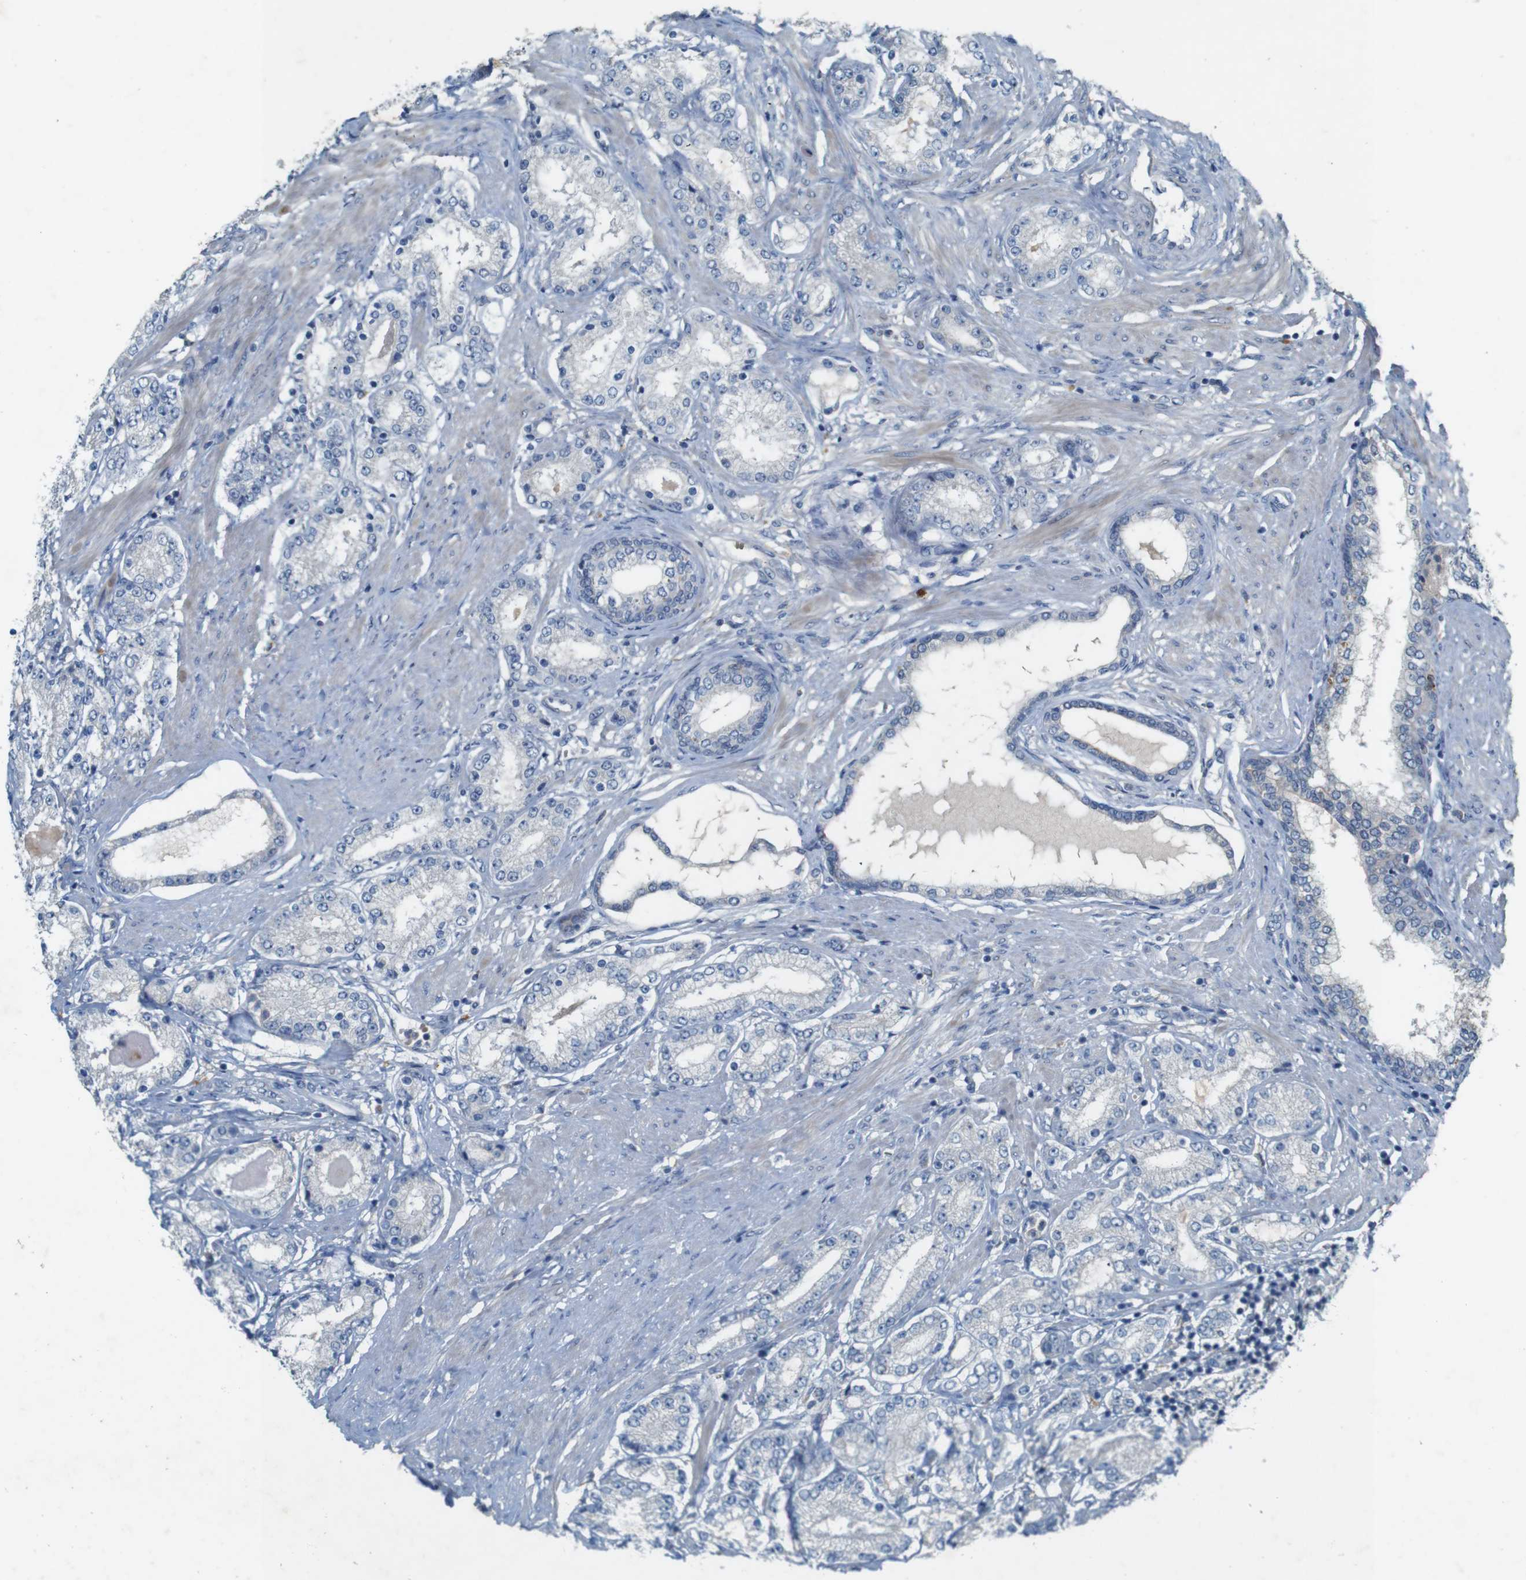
{"staining": {"intensity": "negative", "quantity": "none", "location": "none"}, "tissue": "prostate cancer", "cell_type": "Tumor cells", "image_type": "cancer", "snomed": [{"axis": "morphology", "description": "Adenocarcinoma, Low grade"}, {"axis": "topography", "description": "Prostate"}], "caption": "Immunohistochemical staining of prostate low-grade adenocarcinoma reveals no significant positivity in tumor cells.", "gene": "MOGAT3", "patient": {"sex": "male", "age": 63}}